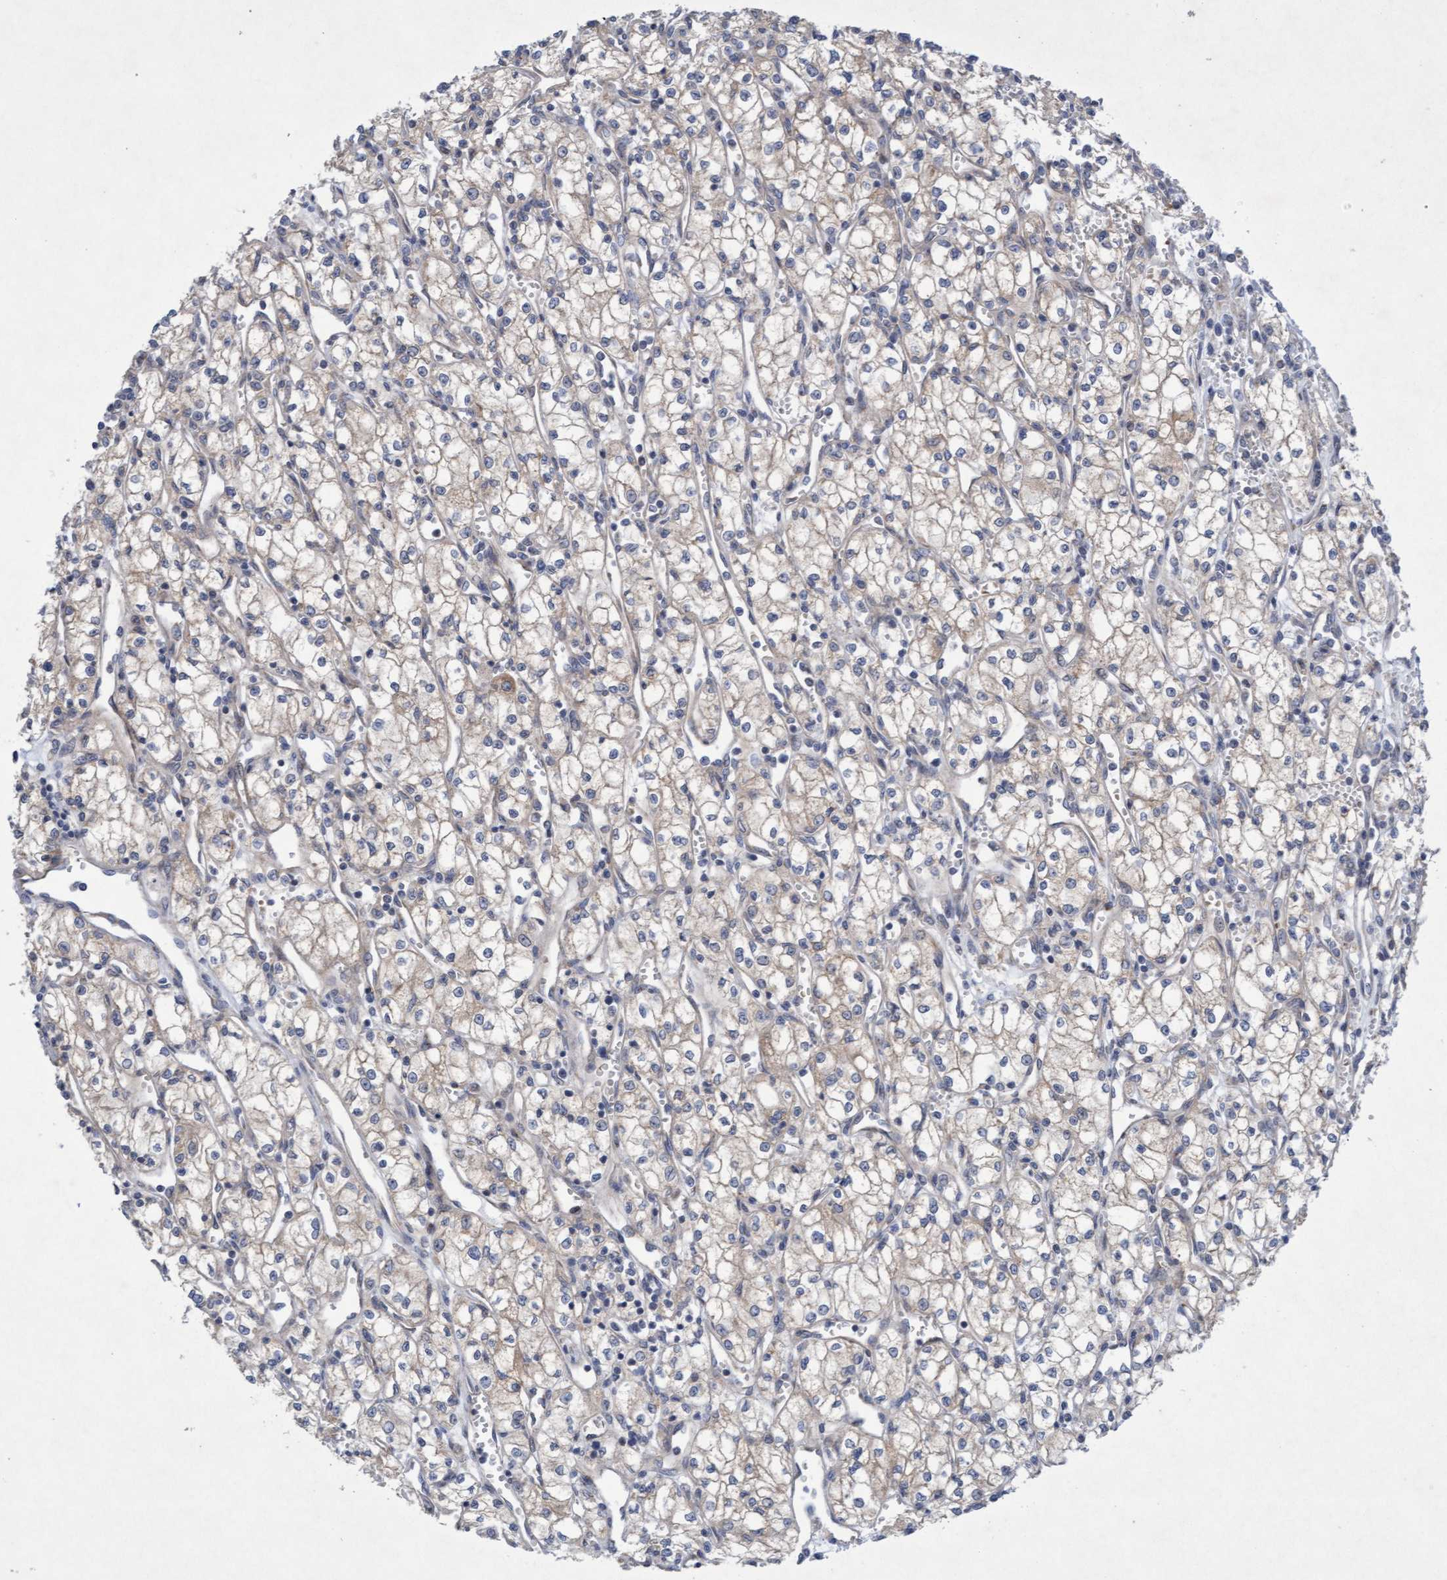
{"staining": {"intensity": "weak", "quantity": "<25%", "location": "cytoplasmic/membranous"}, "tissue": "renal cancer", "cell_type": "Tumor cells", "image_type": "cancer", "snomed": [{"axis": "morphology", "description": "Adenocarcinoma, NOS"}, {"axis": "topography", "description": "Kidney"}], "caption": "Immunohistochemical staining of renal cancer demonstrates no significant staining in tumor cells.", "gene": "DDHD2", "patient": {"sex": "male", "age": 59}}